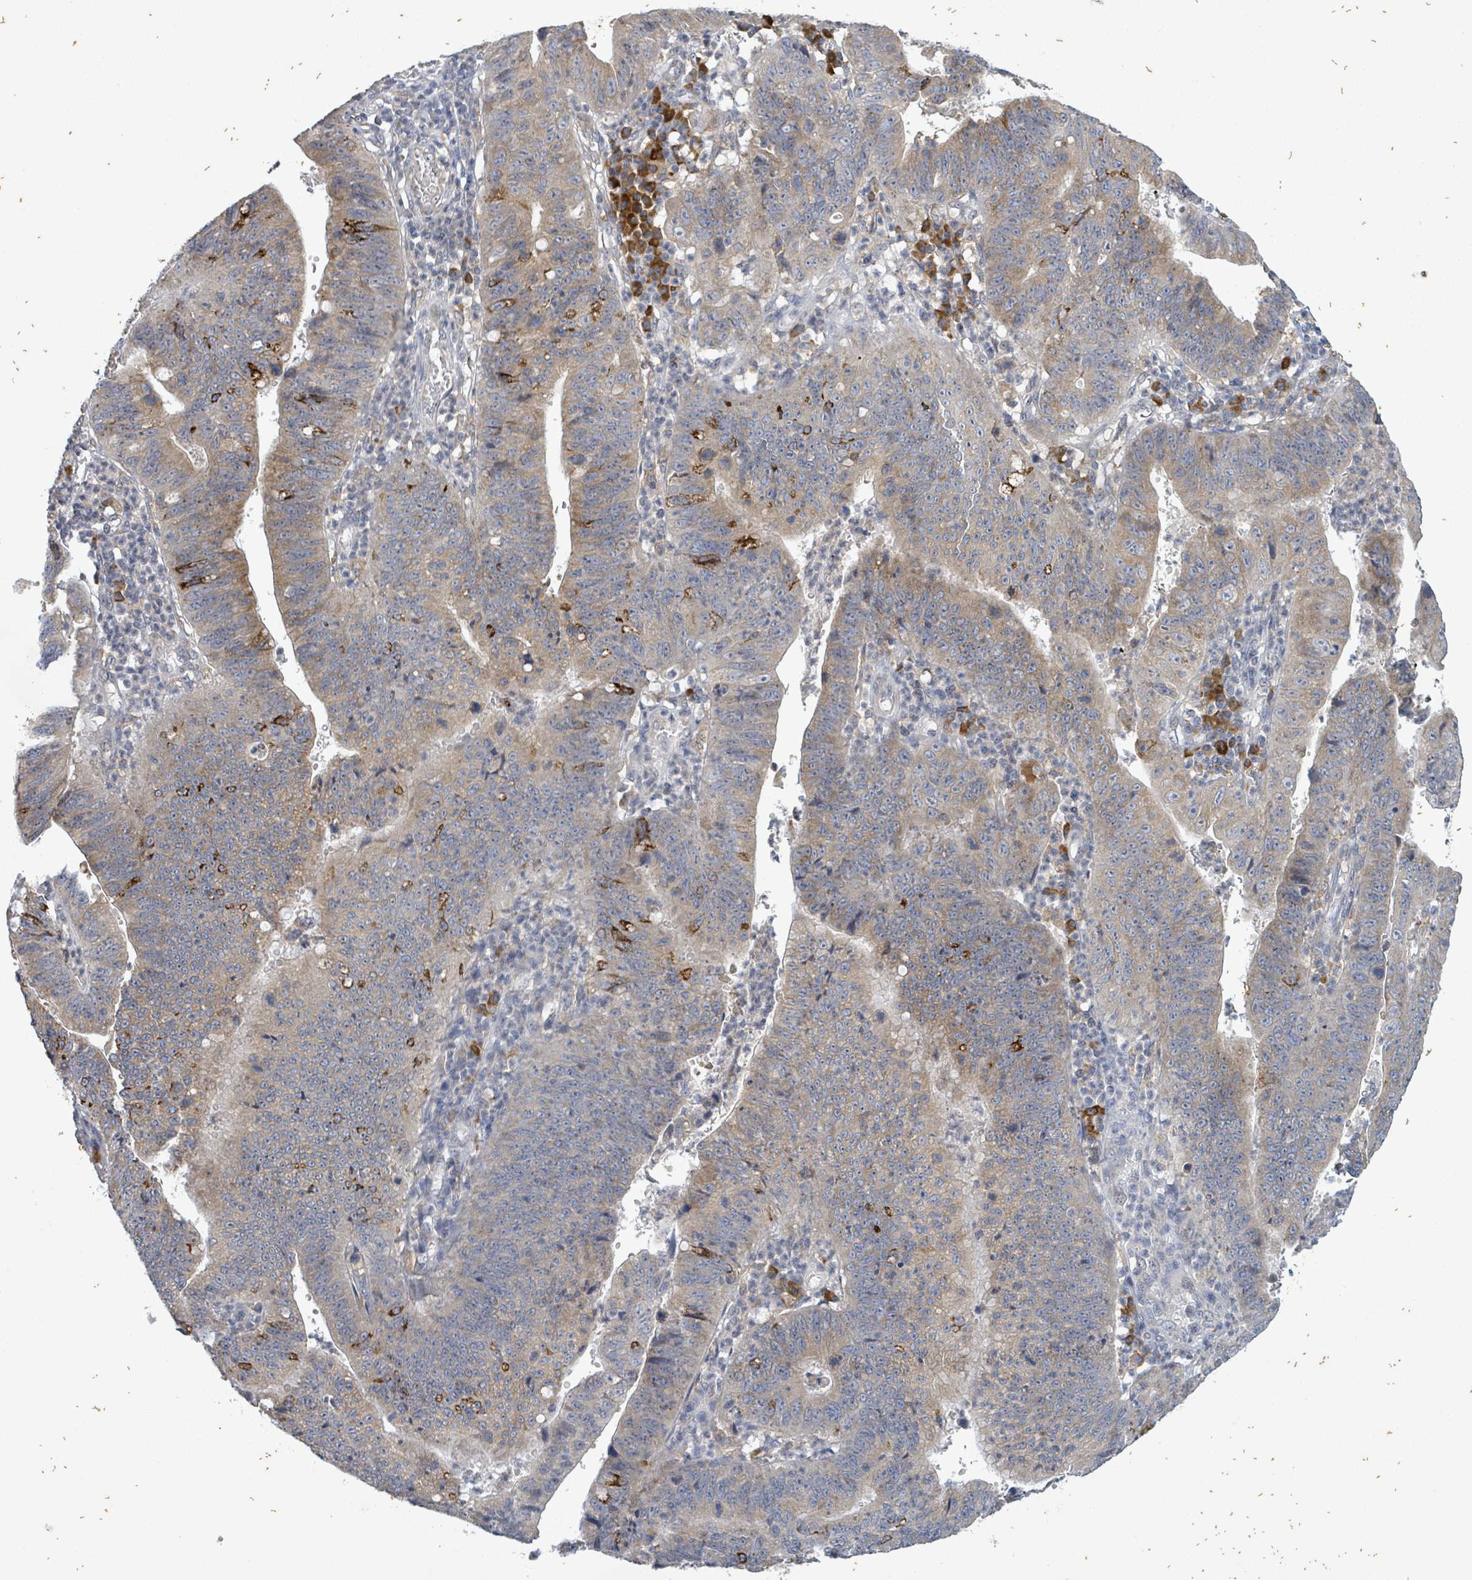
{"staining": {"intensity": "weak", "quantity": "25%-75%", "location": "cytoplasmic/membranous"}, "tissue": "stomach cancer", "cell_type": "Tumor cells", "image_type": "cancer", "snomed": [{"axis": "morphology", "description": "Adenocarcinoma, NOS"}, {"axis": "topography", "description": "Stomach"}], "caption": "A high-resolution image shows immunohistochemistry (IHC) staining of stomach cancer (adenocarcinoma), which displays weak cytoplasmic/membranous expression in approximately 25%-75% of tumor cells. The staining was performed using DAB, with brown indicating positive protein expression. Nuclei are stained blue with hematoxylin.", "gene": "ATP13A1", "patient": {"sex": "male", "age": 59}}